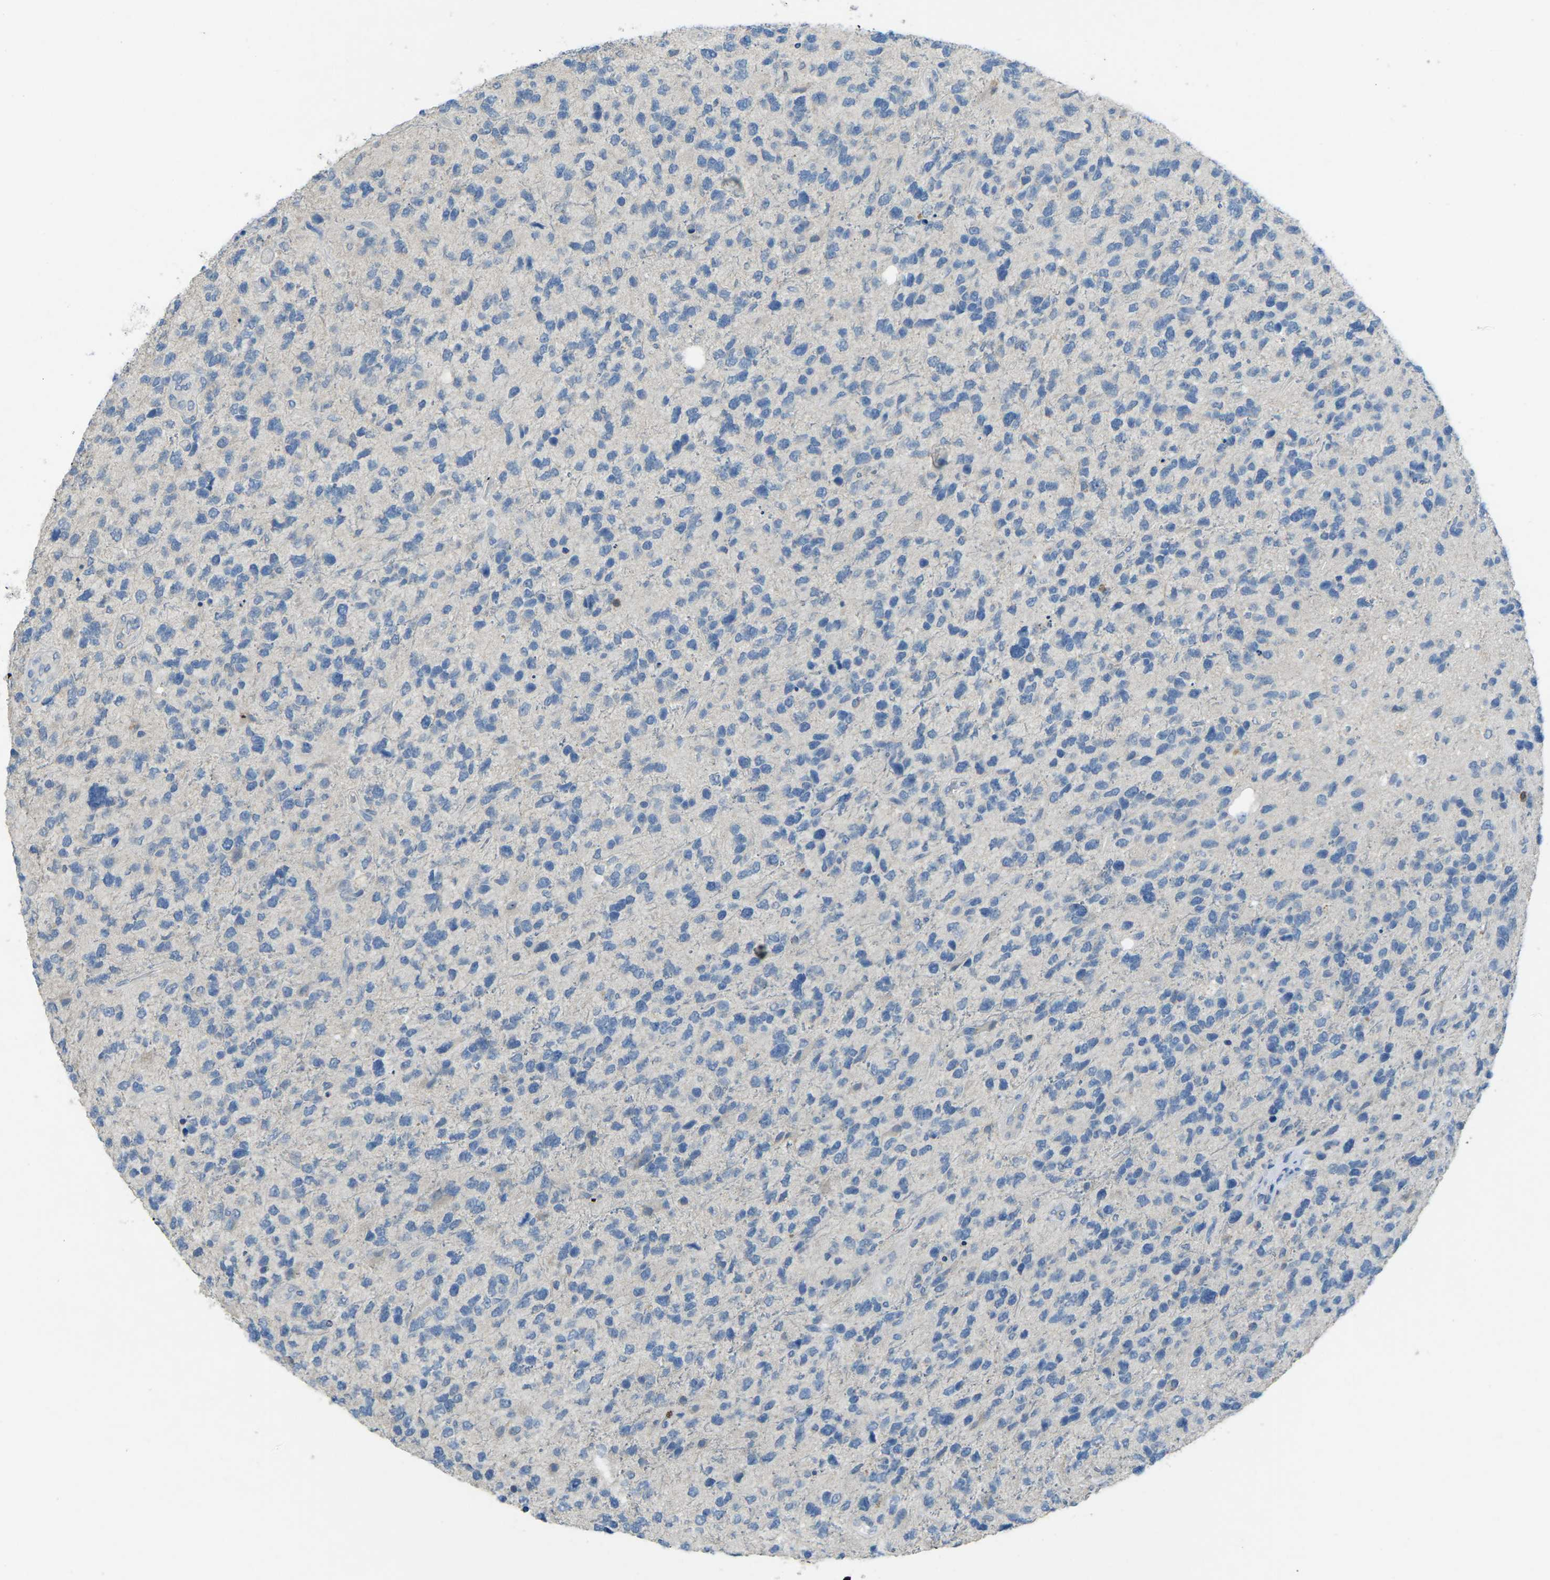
{"staining": {"intensity": "negative", "quantity": "none", "location": "none"}, "tissue": "glioma", "cell_type": "Tumor cells", "image_type": "cancer", "snomed": [{"axis": "morphology", "description": "Glioma, malignant, High grade"}, {"axis": "topography", "description": "Brain"}], "caption": "Tumor cells show no significant protein staining in glioma. The staining is performed using DAB brown chromogen with nuclei counter-stained in using hematoxylin.", "gene": "CD19", "patient": {"sex": "female", "age": 58}}